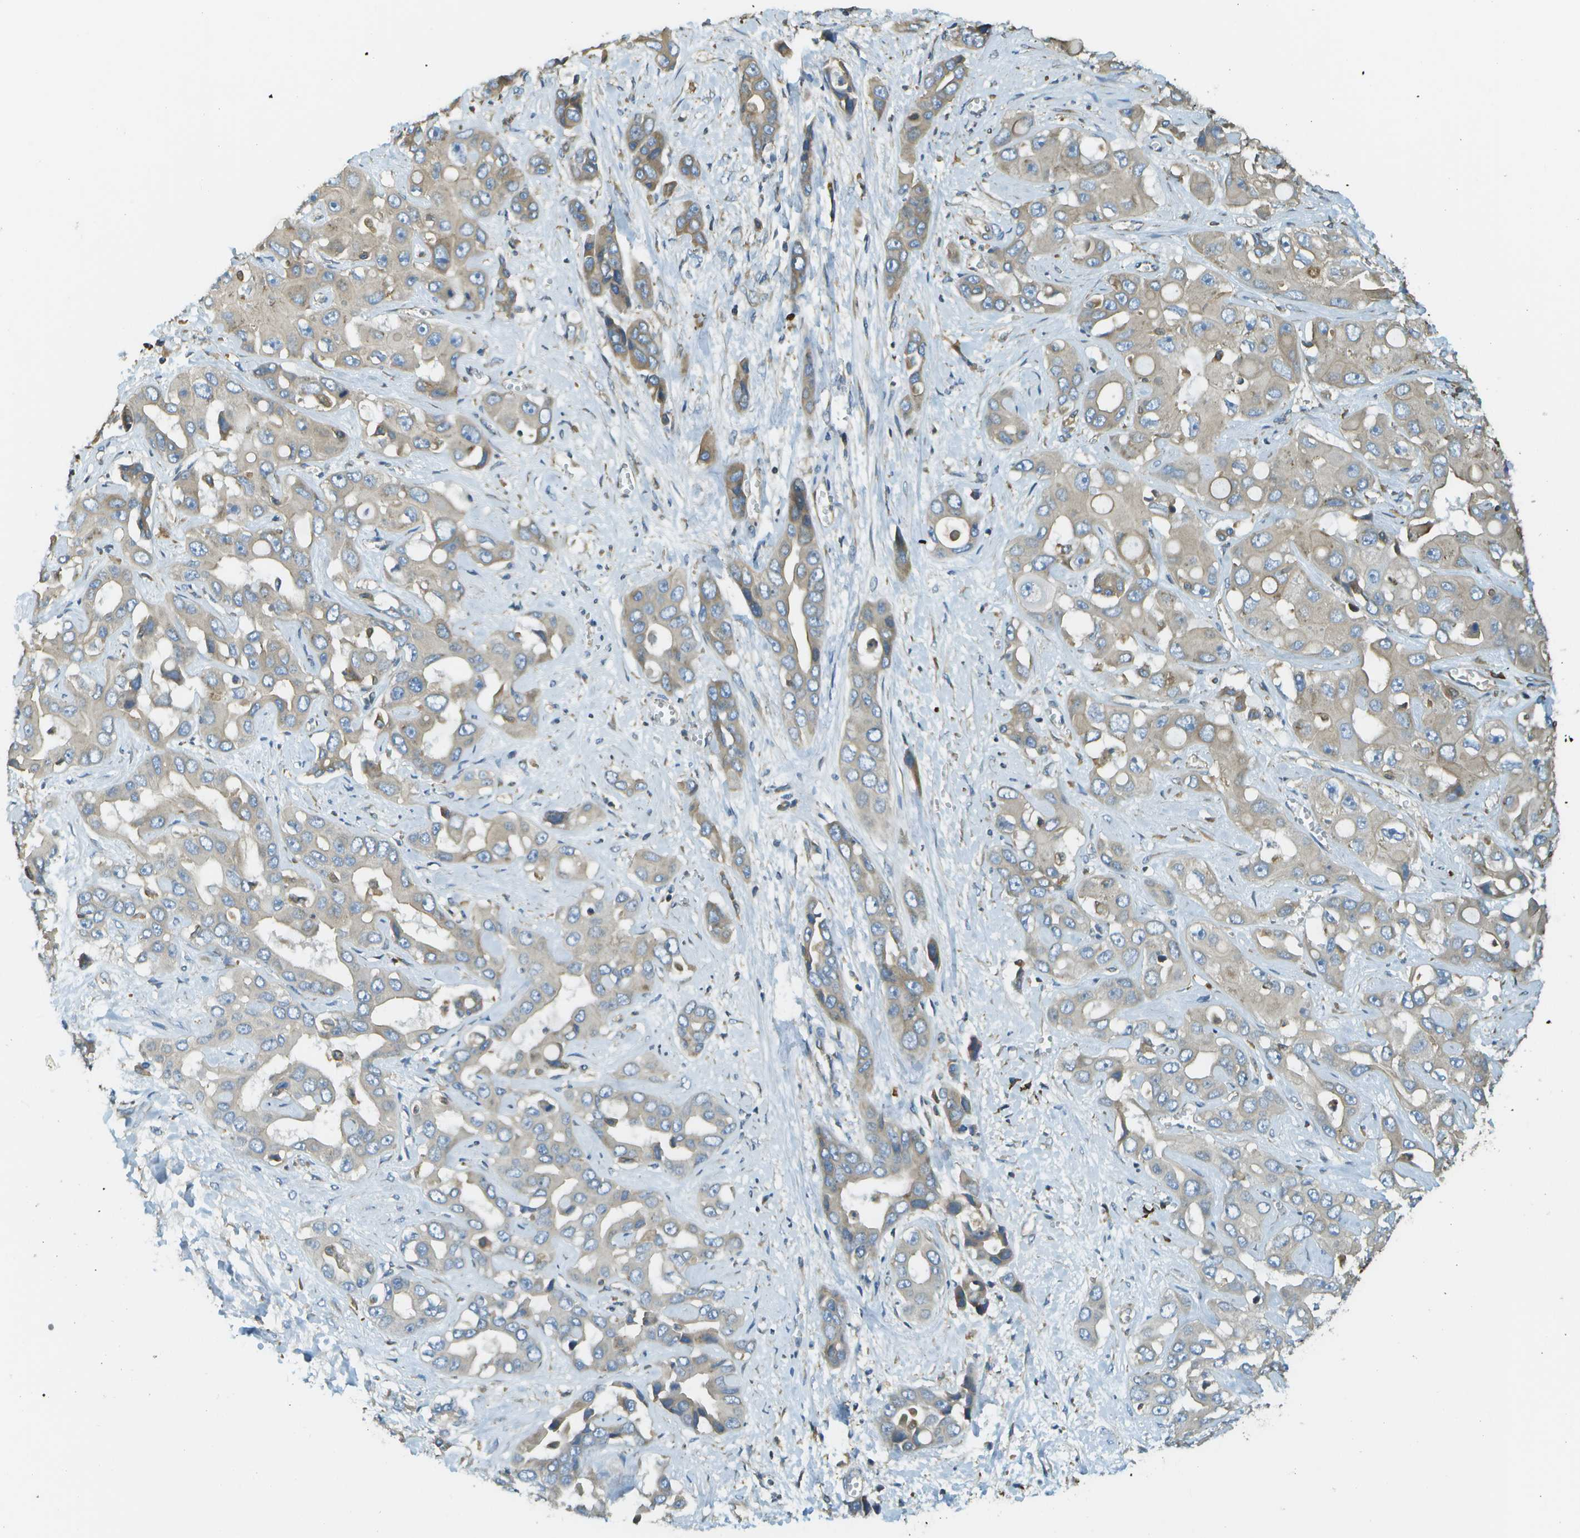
{"staining": {"intensity": "weak", "quantity": "<25%", "location": "cytoplasmic/membranous"}, "tissue": "liver cancer", "cell_type": "Tumor cells", "image_type": "cancer", "snomed": [{"axis": "morphology", "description": "Cholangiocarcinoma"}, {"axis": "topography", "description": "Liver"}], "caption": "A high-resolution histopathology image shows IHC staining of liver cancer, which demonstrates no significant expression in tumor cells.", "gene": "DNAJB11", "patient": {"sex": "female", "age": 52}}